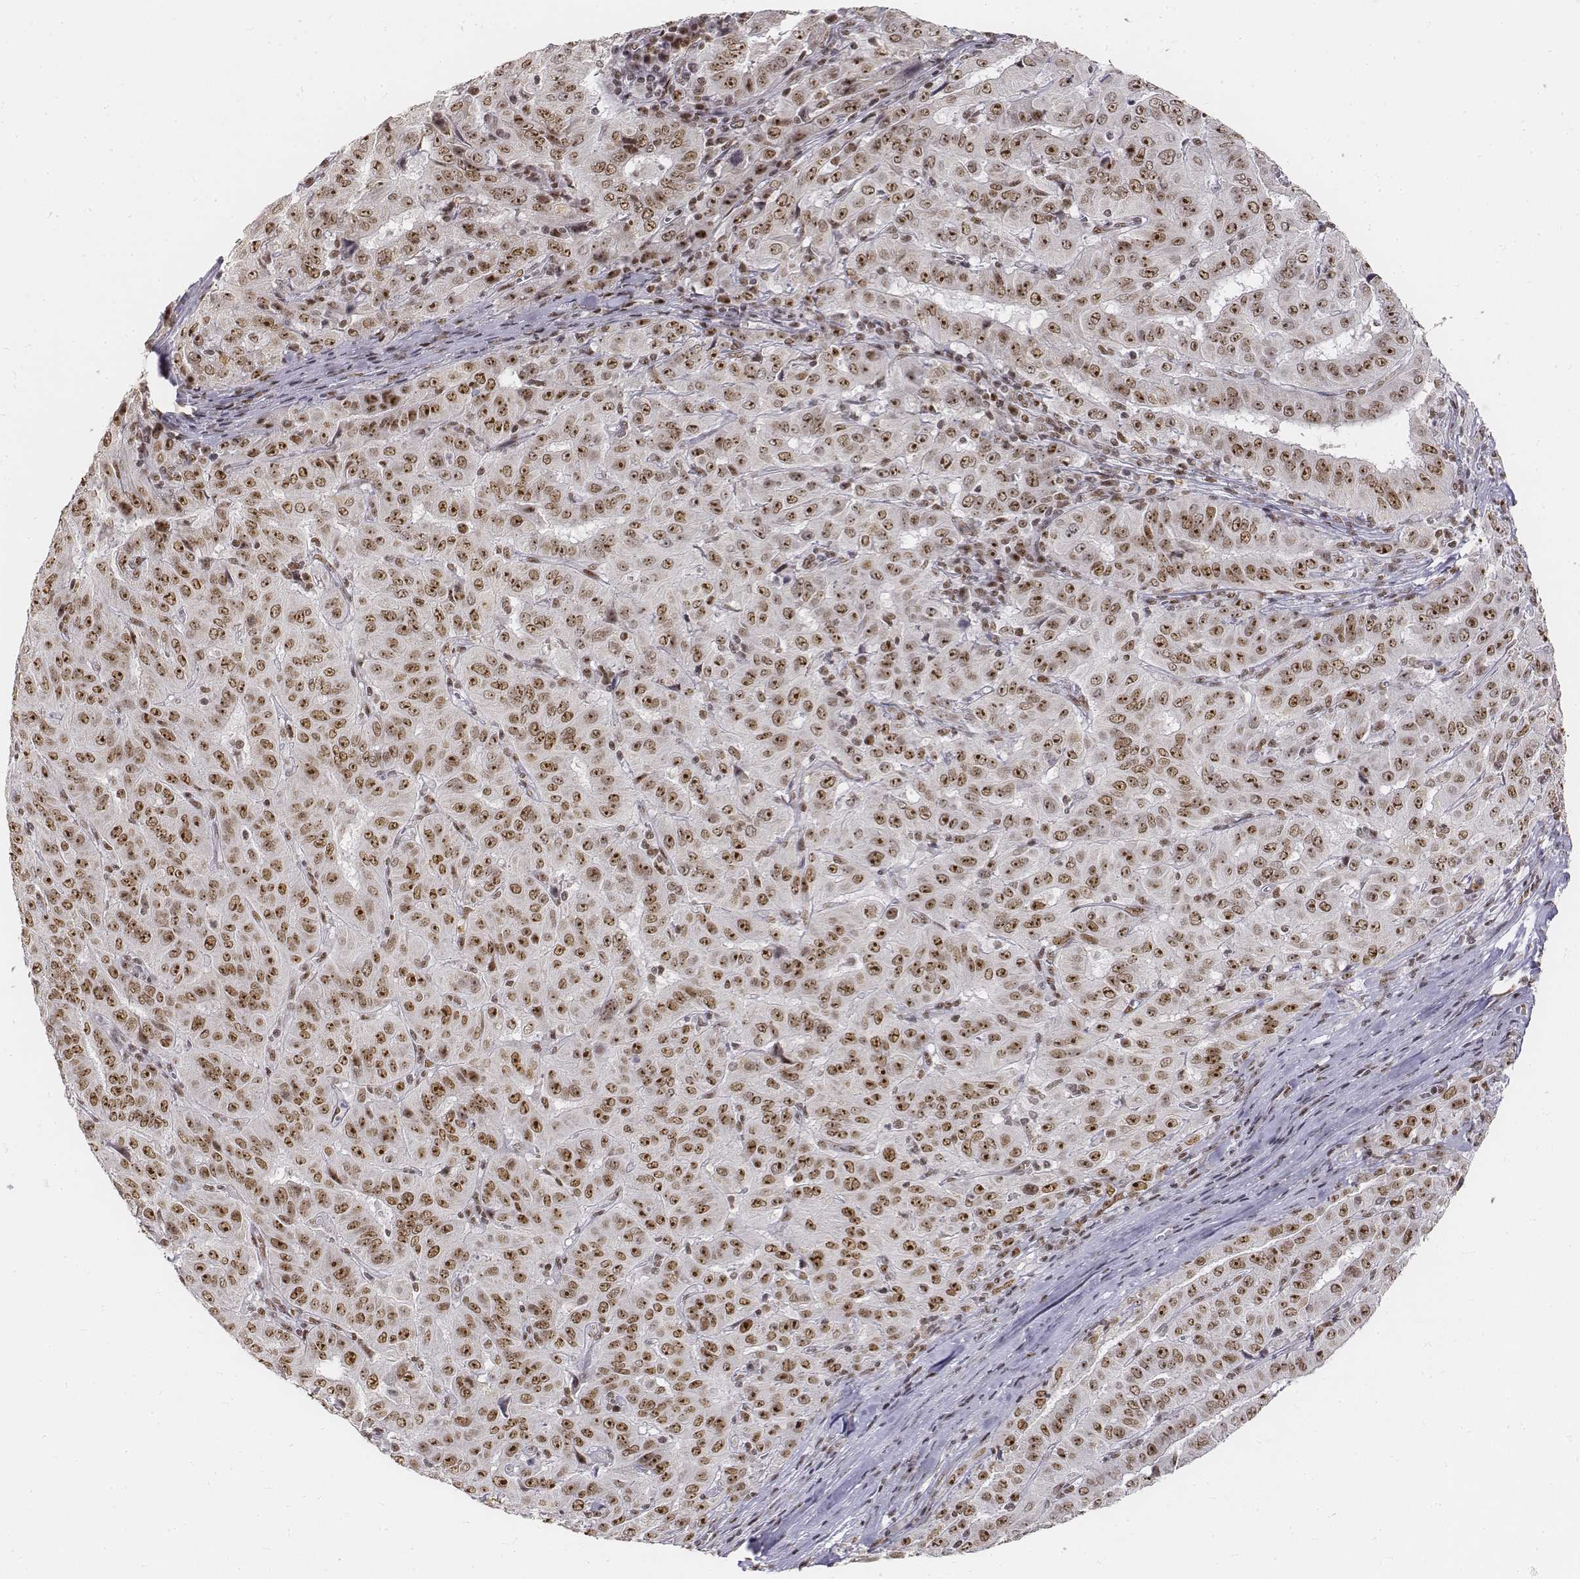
{"staining": {"intensity": "moderate", "quantity": ">75%", "location": "nuclear"}, "tissue": "pancreatic cancer", "cell_type": "Tumor cells", "image_type": "cancer", "snomed": [{"axis": "morphology", "description": "Adenocarcinoma, NOS"}, {"axis": "topography", "description": "Pancreas"}], "caption": "Tumor cells show medium levels of moderate nuclear expression in about >75% of cells in pancreatic cancer.", "gene": "PHF6", "patient": {"sex": "male", "age": 63}}